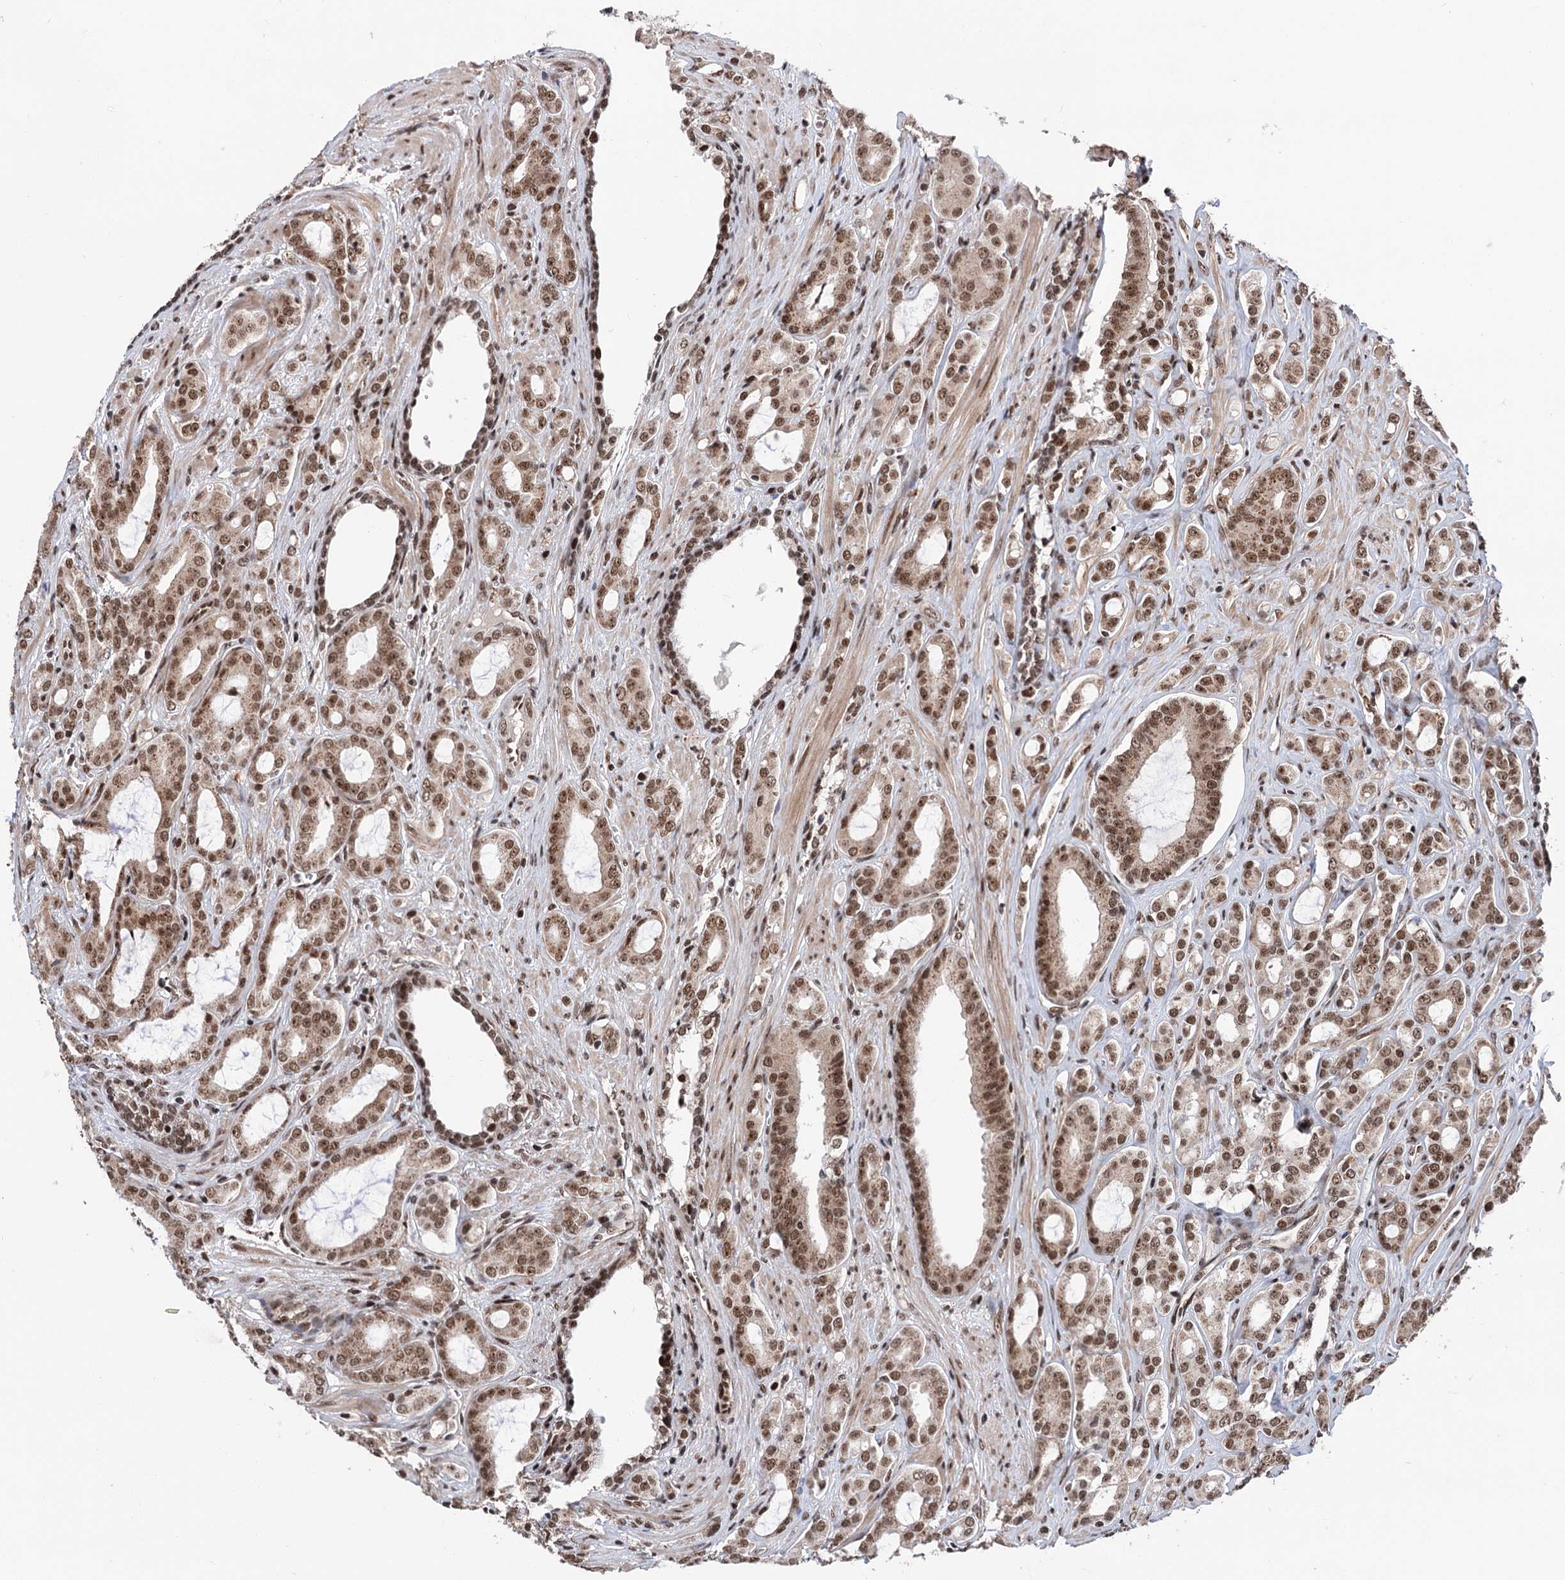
{"staining": {"intensity": "moderate", "quantity": ">75%", "location": "nuclear"}, "tissue": "prostate cancer", "cell_type": "Tumor cells", "image_type": "cancer", "snomed": [{"axis": "morphology", "description": "Adenocarcinoma, High grade"}, {"axis": "topography", "description": "Prostate"}], "caption": "IHC image of neoplastic tissue: human prostate adenocarcinoma (high-grade) stained using IHC shows medium levels of moderate protein expression localized specifically in the nuclear of tumor cells, appearing as a nuclear brown color.", "gene": "MAML1", "patient": {"sex": "male", "age": 72}}